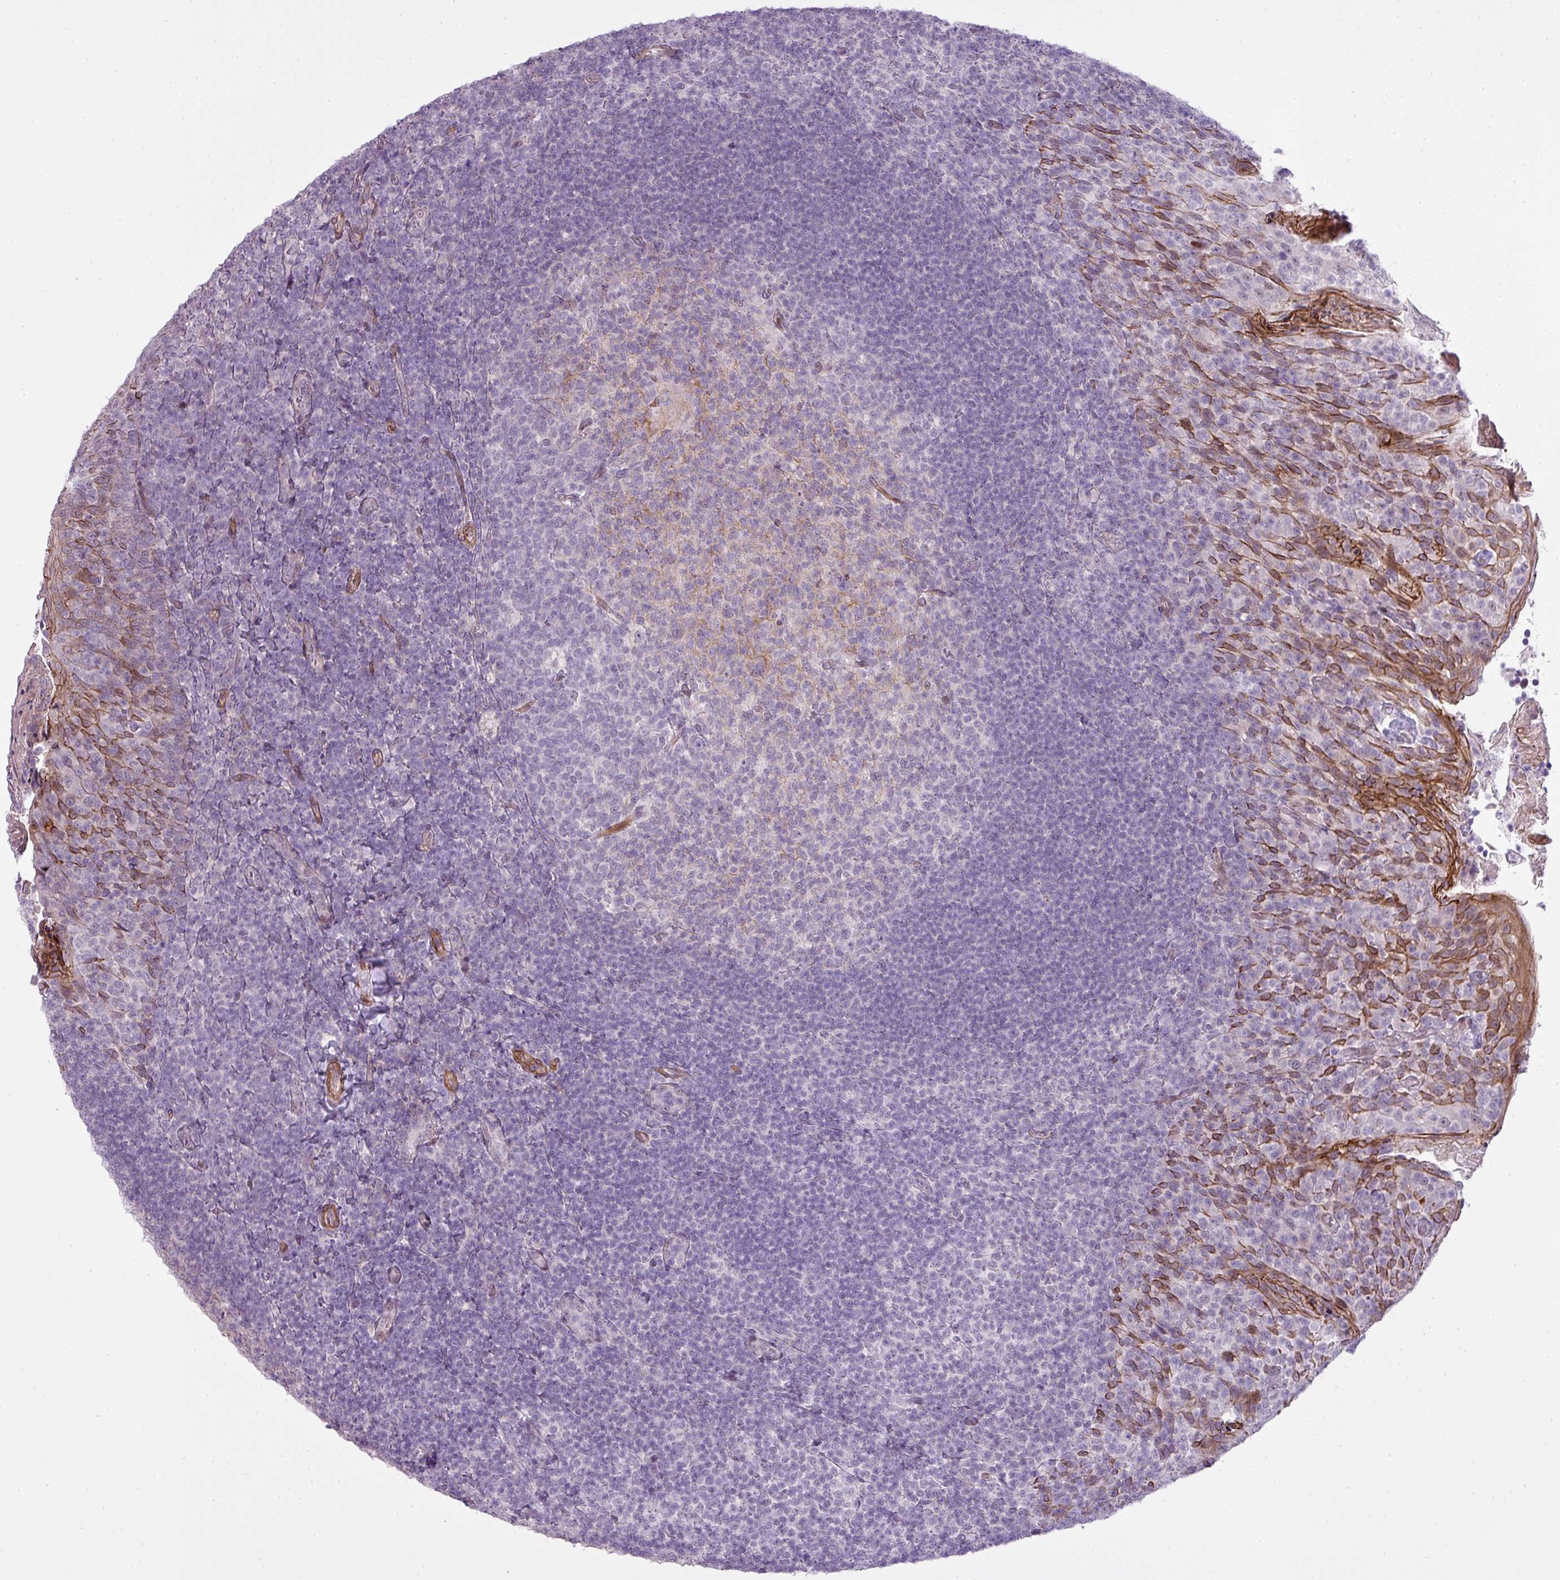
{"staining": {"intensity": "weak", "quantity": "25%-75%", "location": "cytoplasmic/membranous"}, "tissue": "tonsil", "cell_type": "Germinal center cells", "image_type": "normal", "snomed": [{"axis": "morphology", "description": "Normal tissue, NOS"}, {"axis": "topography", "description": "Tonsil"}], "caption": "Protein staining displays weak cytoplasmic/membranous expression in approximately 25%-75% of germinal center cells in unremarkable tonsil. The staining was performed using DAB (3,3'-diaminobenzidine), with brown indicating positive protein expression. Nuclei are stained blue with hematoxylin.", "gene": "ZNF688", "patient": {"sex": "female", "age": 10}}